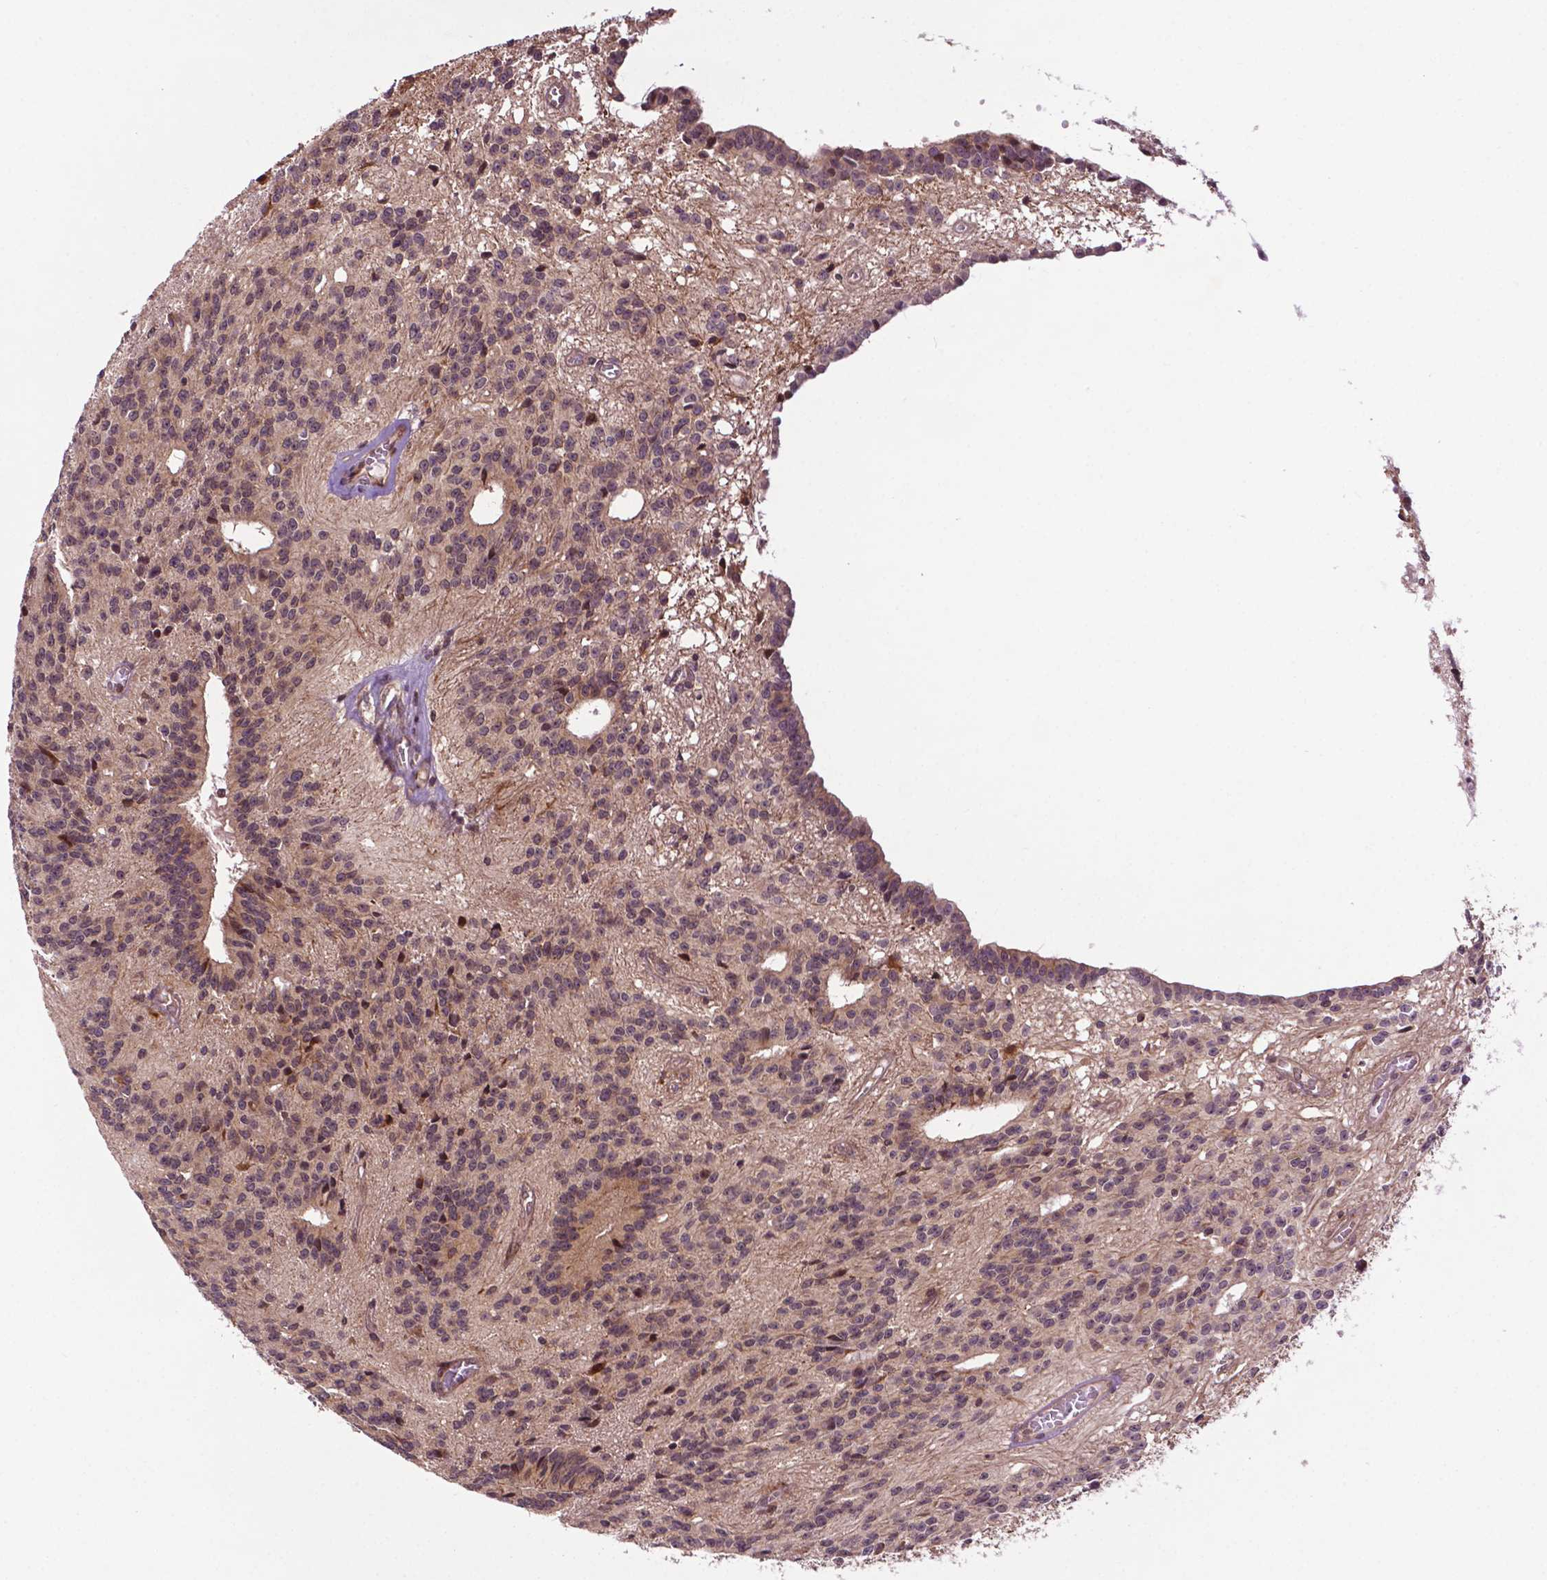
{"staining": {"intensity": "weak", "quantity": "25%-75%", "location": "cytoplasmic/membranous,nuclear"}, "tissue": "glioma", "cell_type": "Tumor cells", "image_type": "cancer", "snomed": [{"axis": "morphology", "description": "Glioma, malignant, Low grade"}, {"axis": "topography", "description": "Brain"}], "caption": "Immunohistochemical staining of human glioma reveals low levels of weak cytoplasmic/membranous and nuclear positivity in approximately 25%-75% of tumor cells. The protein is shown in brown color, while the nuclei are stained blue.", "gene": "TMX2", "patient": {"sex": "male", "age": 31}}